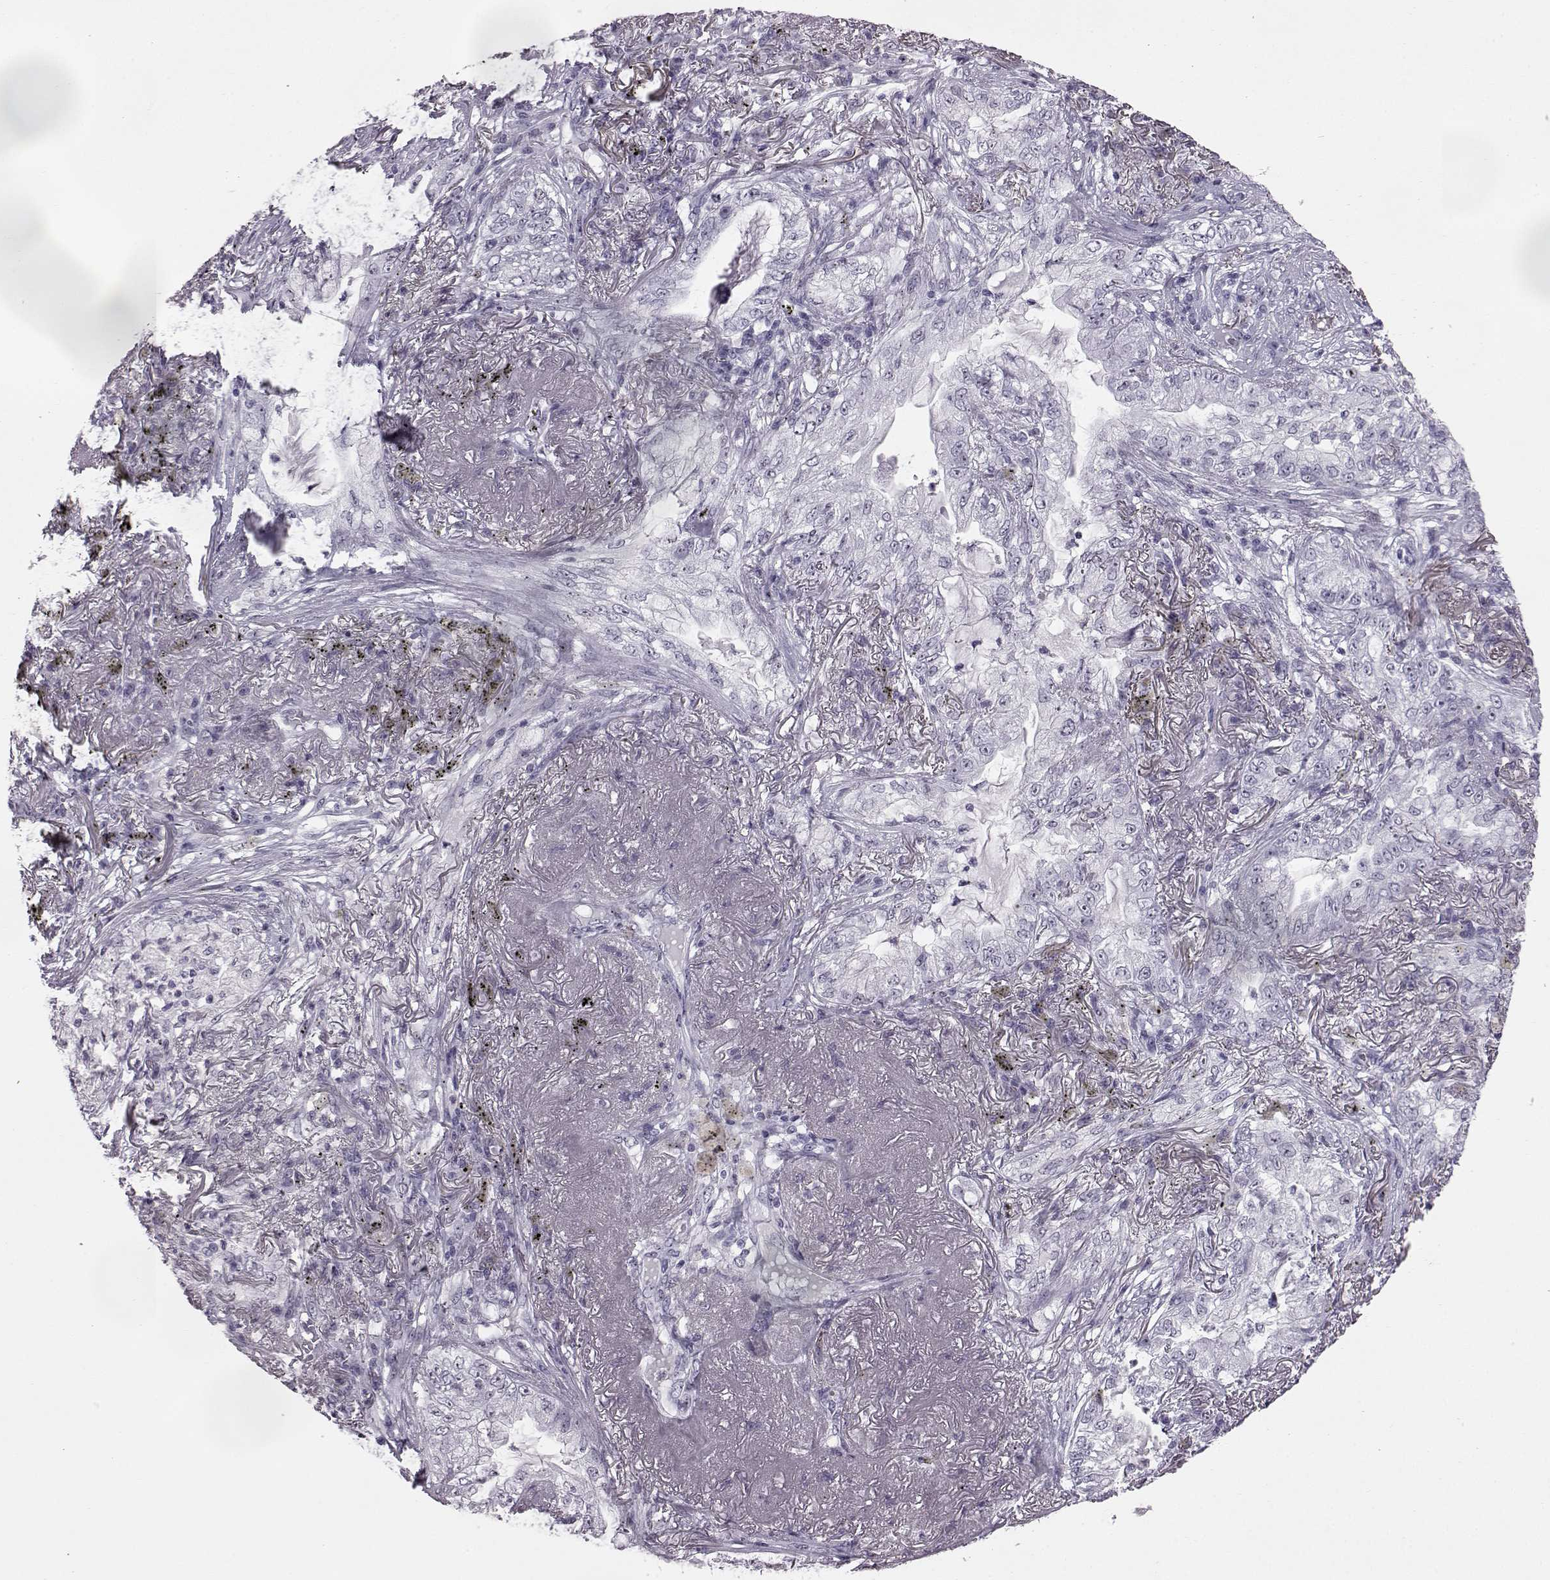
{"staining": {"intensity": "negative", "quantity": "none", "location": "none"}, "tissue": "lung cancer", "cell_type": "Tumor cells", "image_type": "cancer", "snomed": [{"axis": "morphology", "description": "Adenocarcinoma, NOS"}, {"axis": "topography", "description": "Lung"}], "caption": "Tumor cells show no significant staining in adenocarcinoma (lung).", "gene": "ADGRG2", "patient": {"sex": "female", "age": 73}}